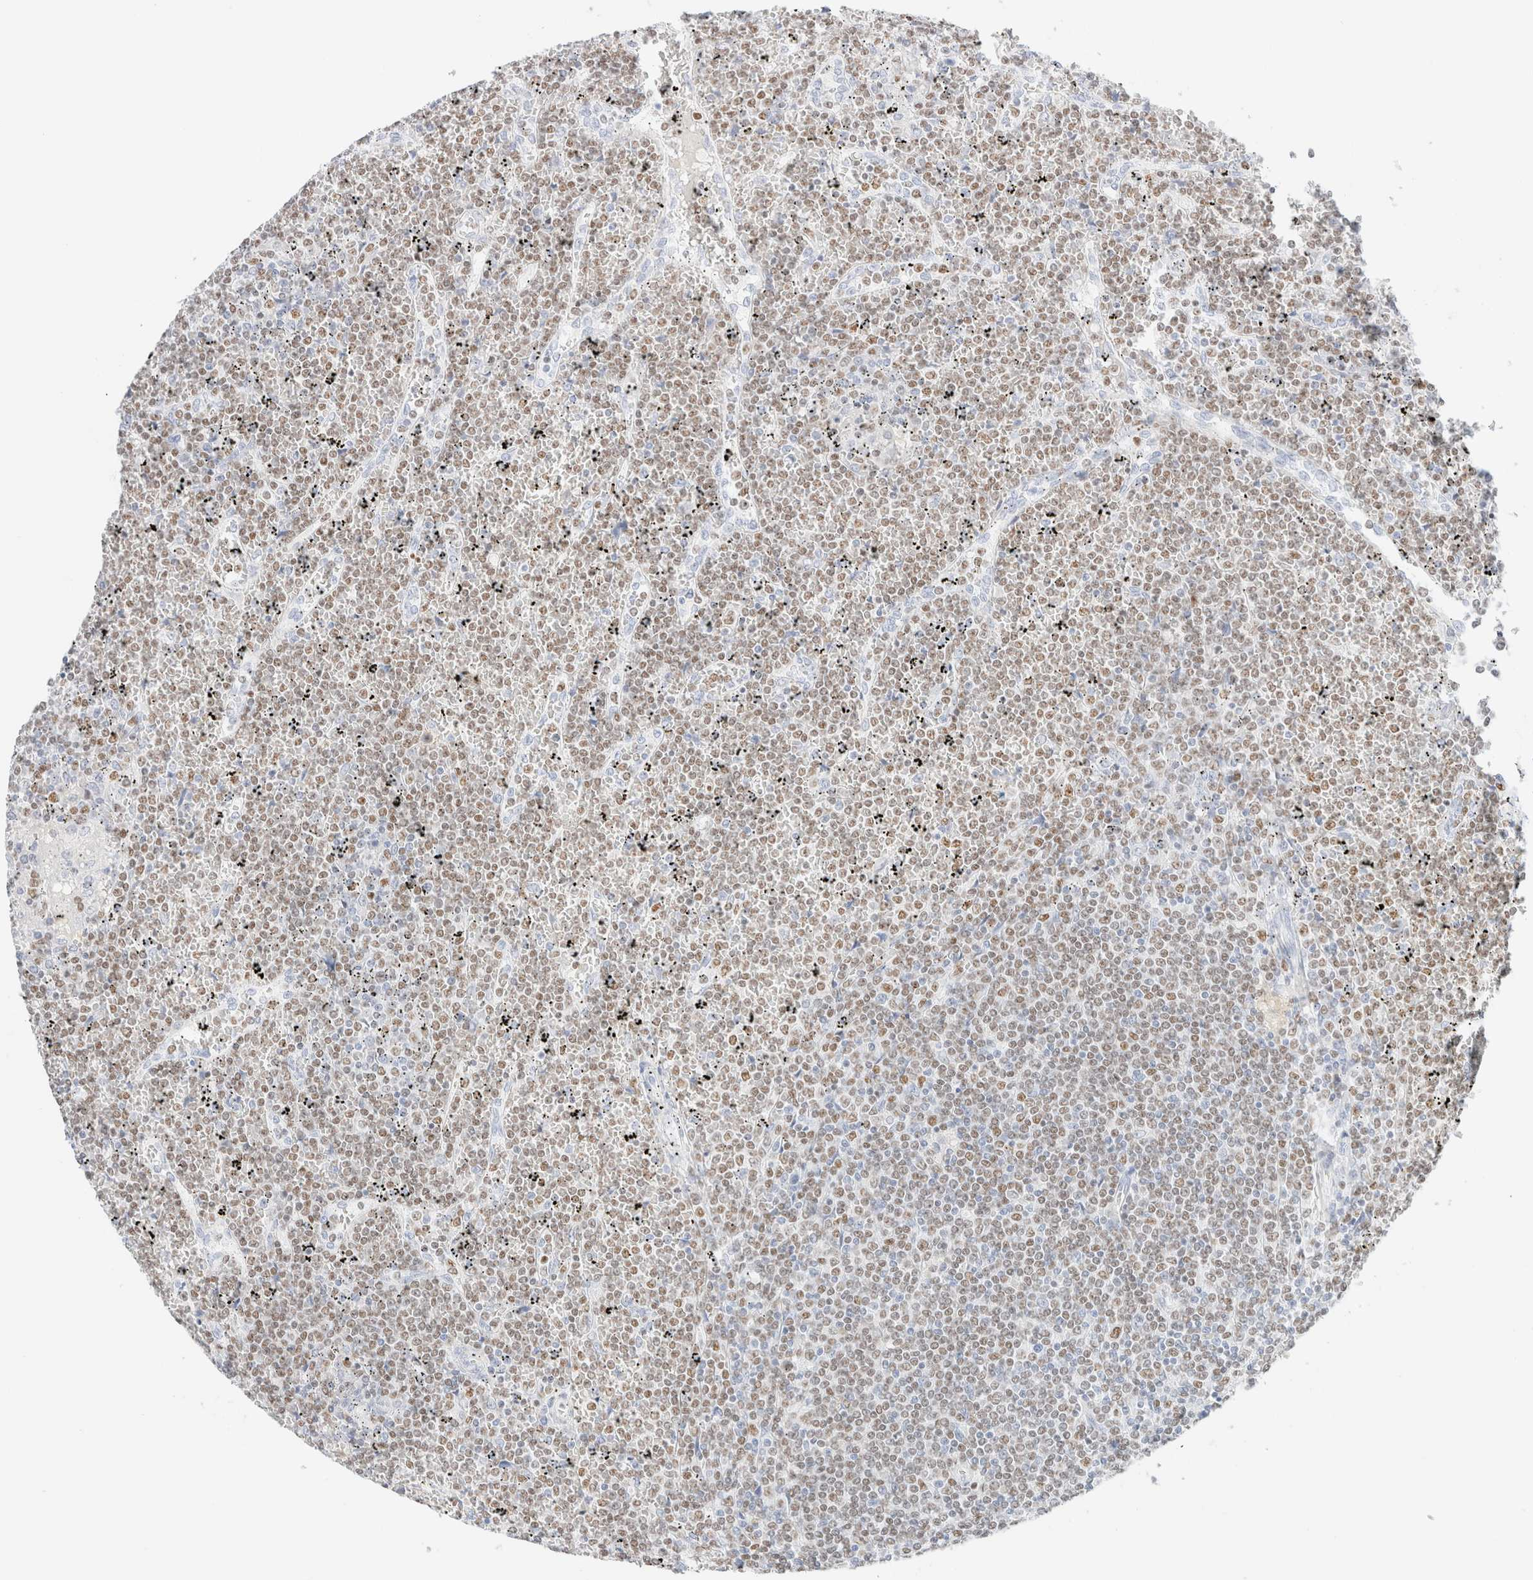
{"staining": {"intensity": "weak", "quantity": "25%-75%", "location": "nuclear"}, "tissue": "lymphoma", "cell_type": "Tumor cells", "image_type": "cancer", "snomed": [{"axis": "morphology", "description": "Malignant lymphoma, non-Hodgkin's type, Low grade"}, {"axis": "topography", "description": "Spleen"}], "caption": "Lymphoma stained with a protein marker demonstrates weak staining in tumor cells.", "gene": "IKZF3", "patient": {"sex": "female", "age": 19}}